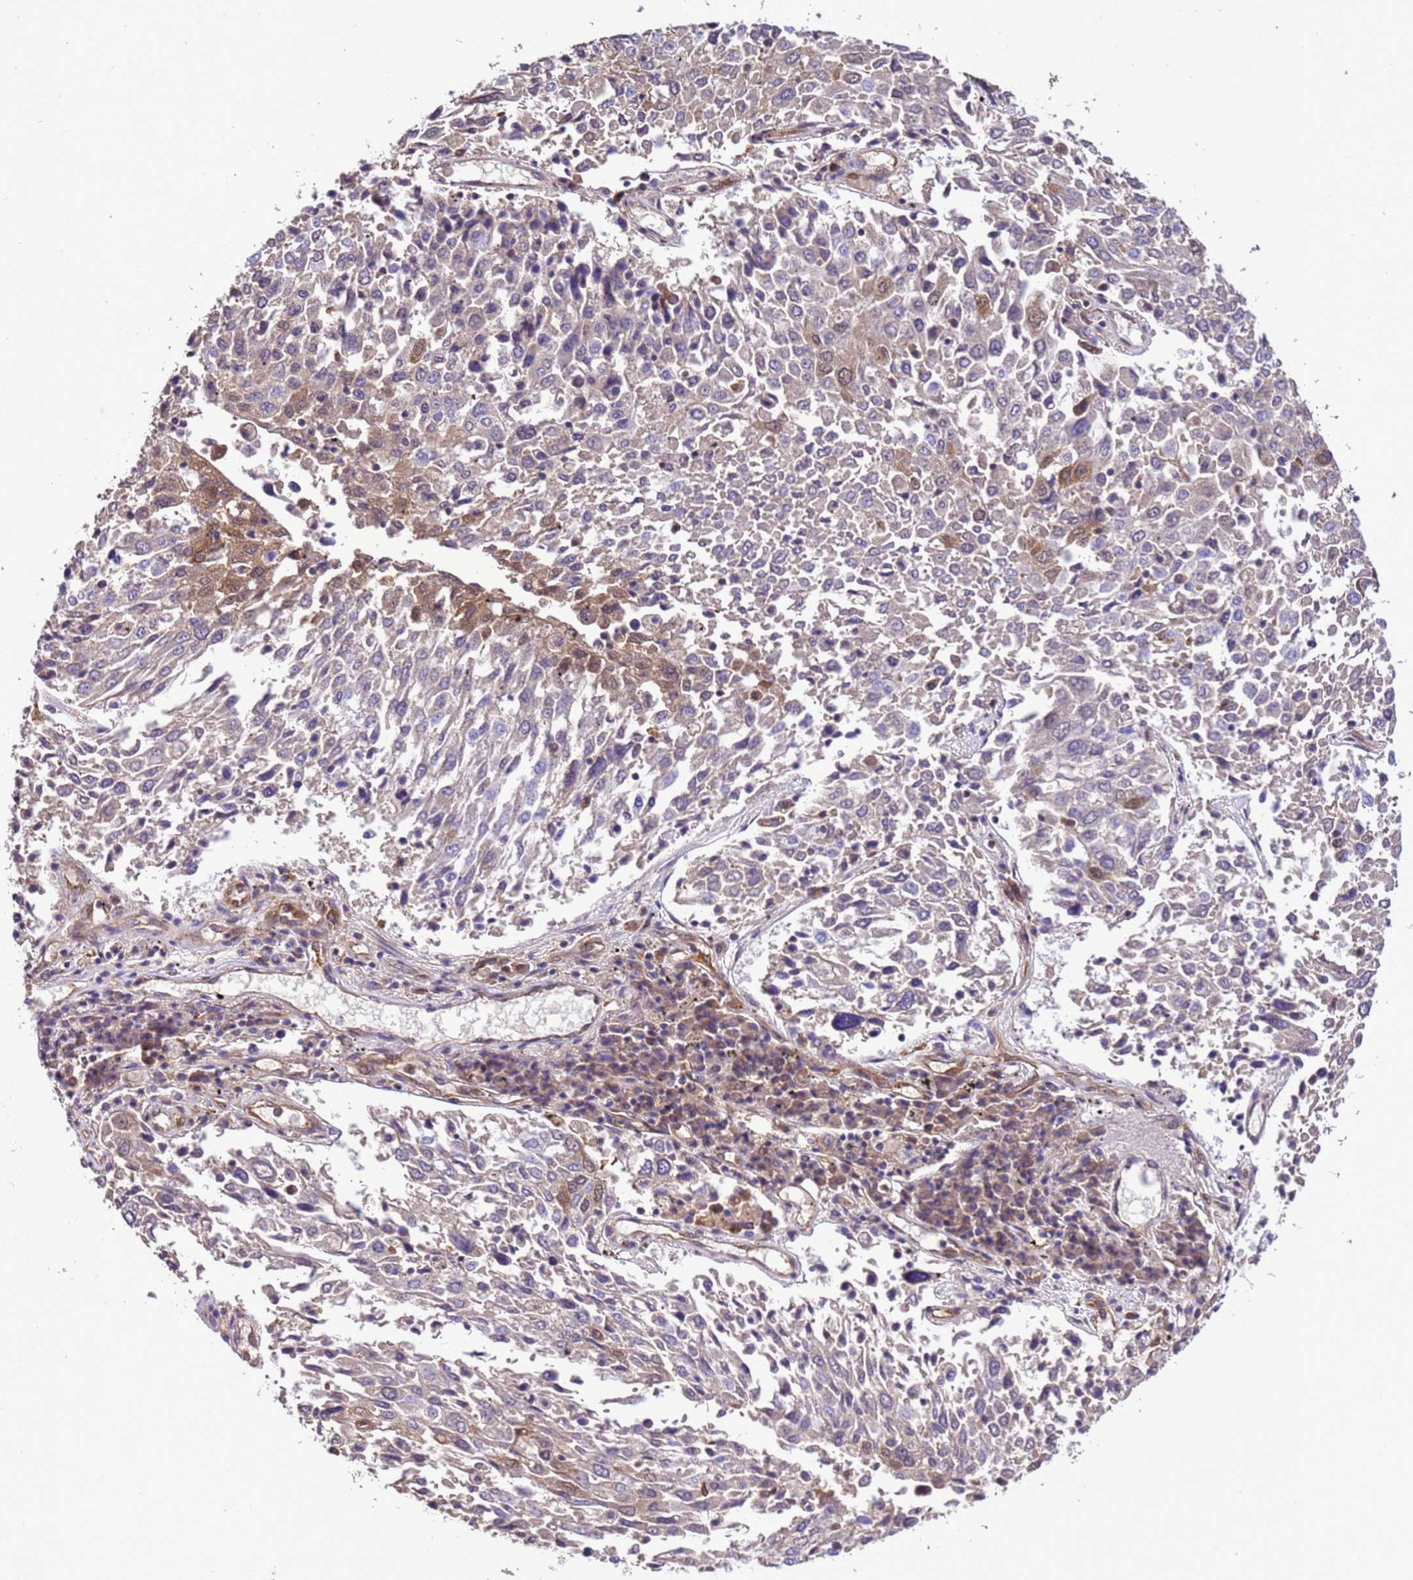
{"staining": {"intensity": "moderate", "quantity": "<25%", "location": "cytoplasmic/membranous,nuclear"}, "tissue": "lung cancer", "cell_type": "Tumor cells", "image_type": "cancer", "snomed": [{"axis": "morphology", "description": "Squamous cell carcinoma, NOS"}, {"axis": "topography", "description": "Lung"}], "caption": "This is a micrograph of immunohistochemistry staining of lung squamous cell carcinoma, which shows moderate positivity in the cytoplasmic/membranous and nuclear of tumor cells.", "gene": "RABEP2", "patient": {"sex": "male", "age": 65}}